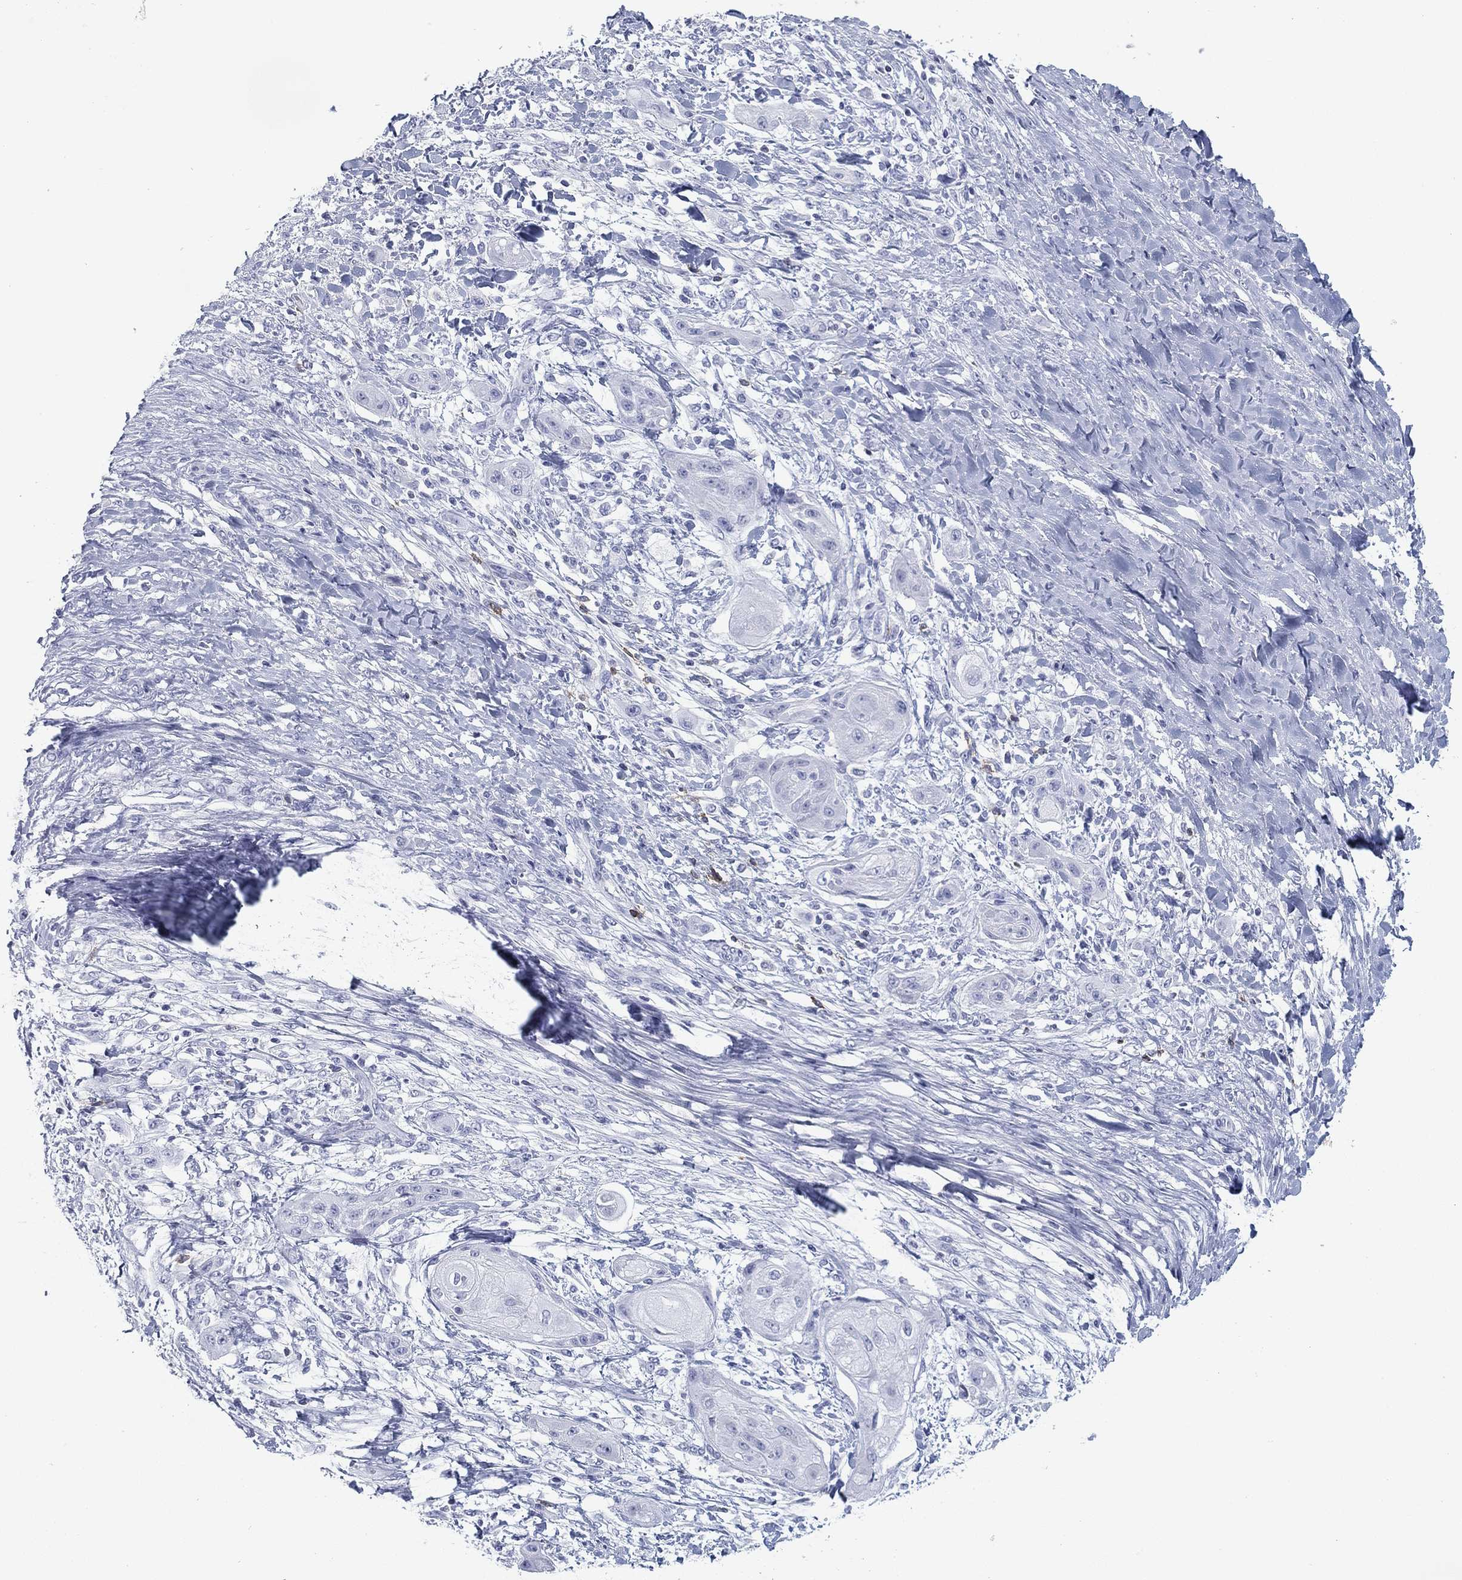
{"staining": {"intensity": "negative", "quantity": "none", "location": "none"}, "tissue": "skin cancer", "cell_type": "Tumor cells", "image_type": "cancer", "snomed": [{"axis": "morphology", "description": "Squamous cell carcinoma, NOS"}, {"axis": "topography", "description": "Skin"}], "caption": "DAB (3,3'-diaminobenzidine) immunohistochemical staining of squamous cell carcinoma (skin) reveals no significant staining in tumor cells.", "gene": "CD79B", "patient": {"sex": "male", "age": 62}}